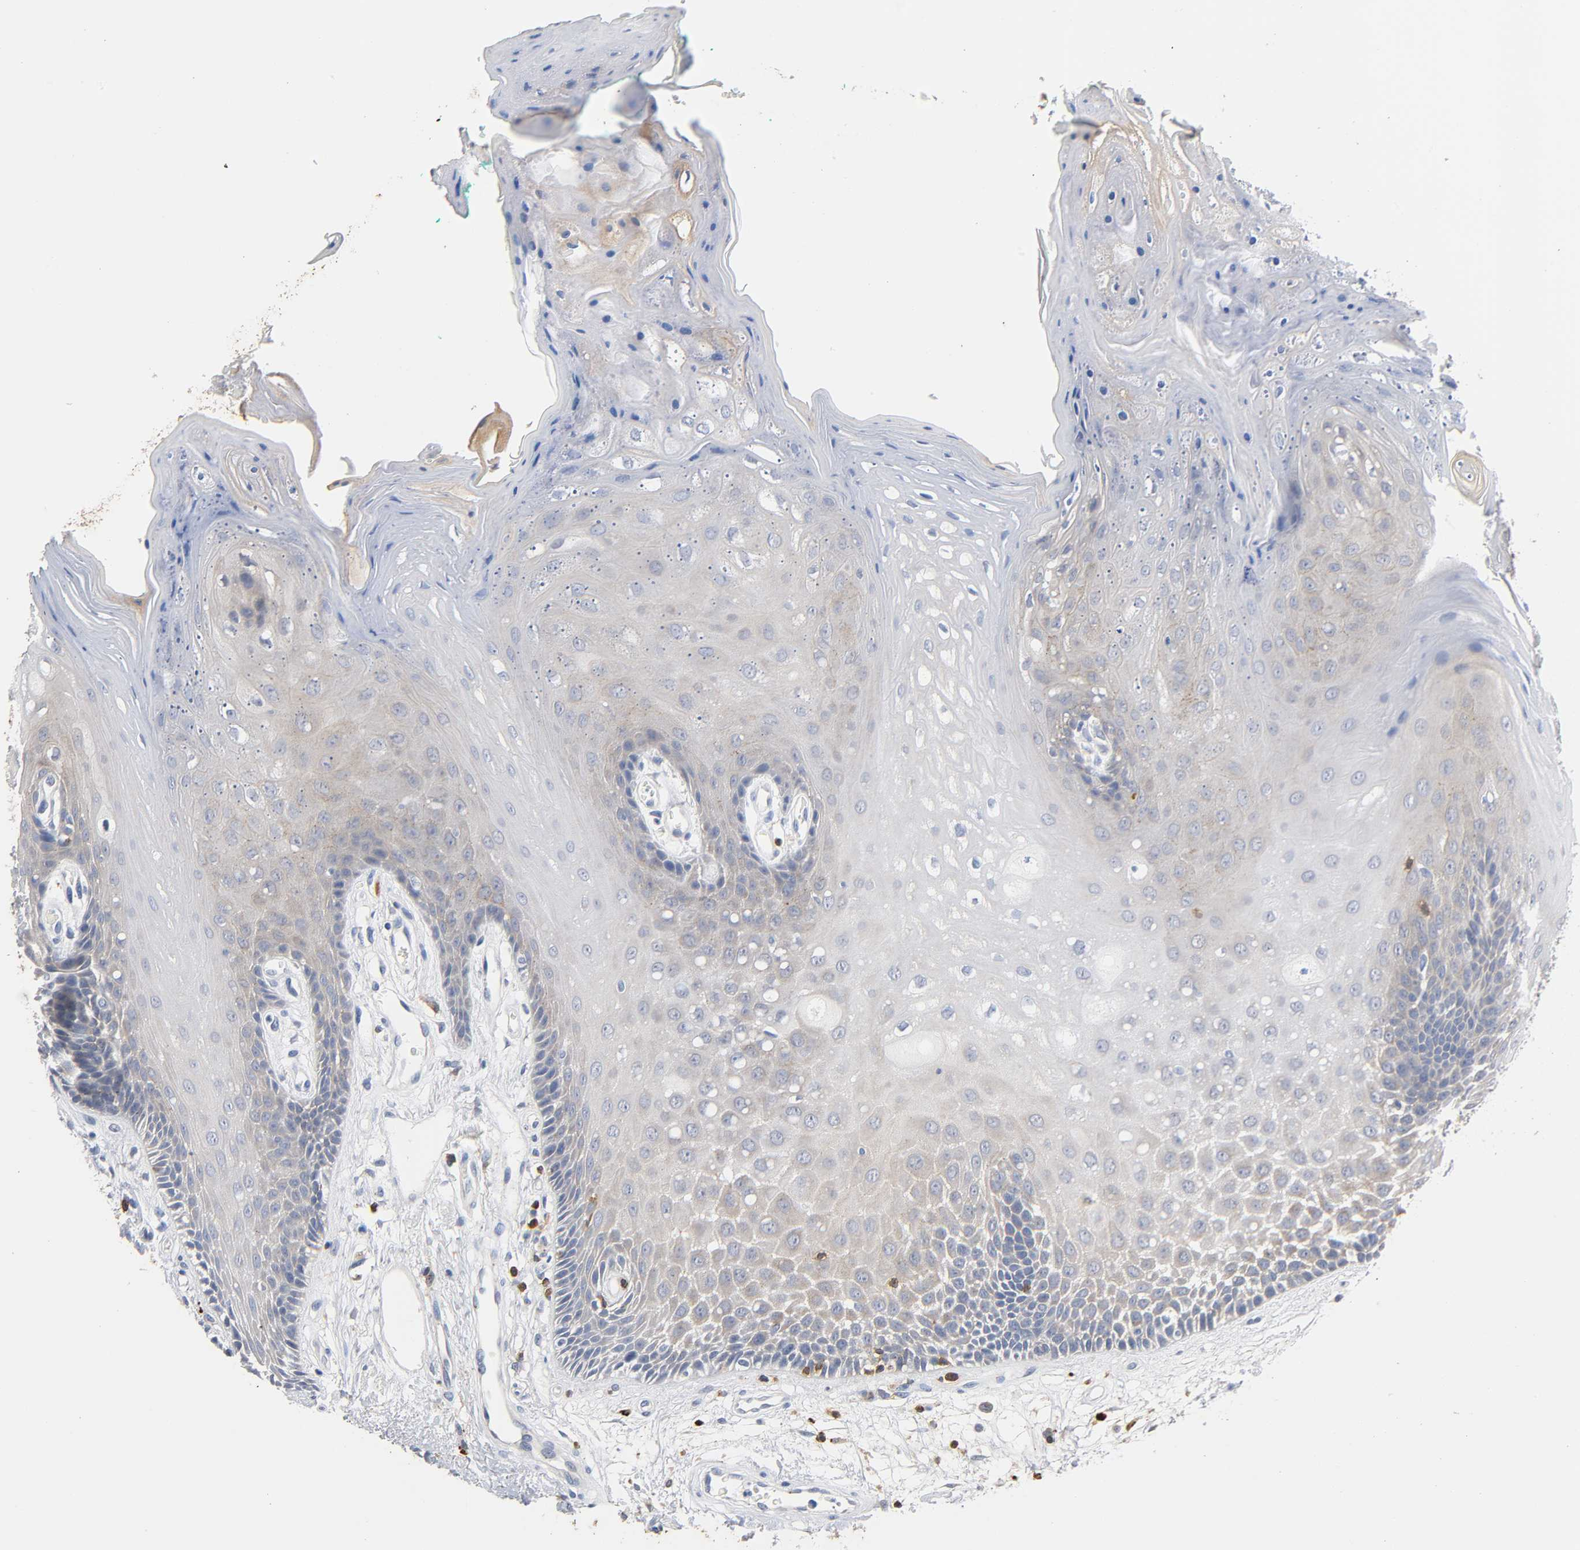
{"staining": {"intensity": "weak", "quantity": "25%-75%", "location": "cytoplasmic/membranous"}, "tissue": "oral mucosa", "cell_type": "Squamous epithelial cells", "image_type": "normal", "snomed": [{"axis": "morphology", "description": "Normal tissue, NOS"}, {"axis": "morphology", "description": "Squamous cell carcinoma, NOS"}, {"axis": "topography", "description": "Skeletal muscle"}, {"axis": "topography", "description": "Oral tissue"}, {"axis": "topography", "description": "Head-Neck"}], "caption": "Oral mucosa stained with immunohistochemistry (IHC) displays weak cytoplasmic/membranous staining in approximately 25%-75% of squamous epithelial cells.", "gene": "UCKL1", "patient": {"sex": "female", "age": 84}}